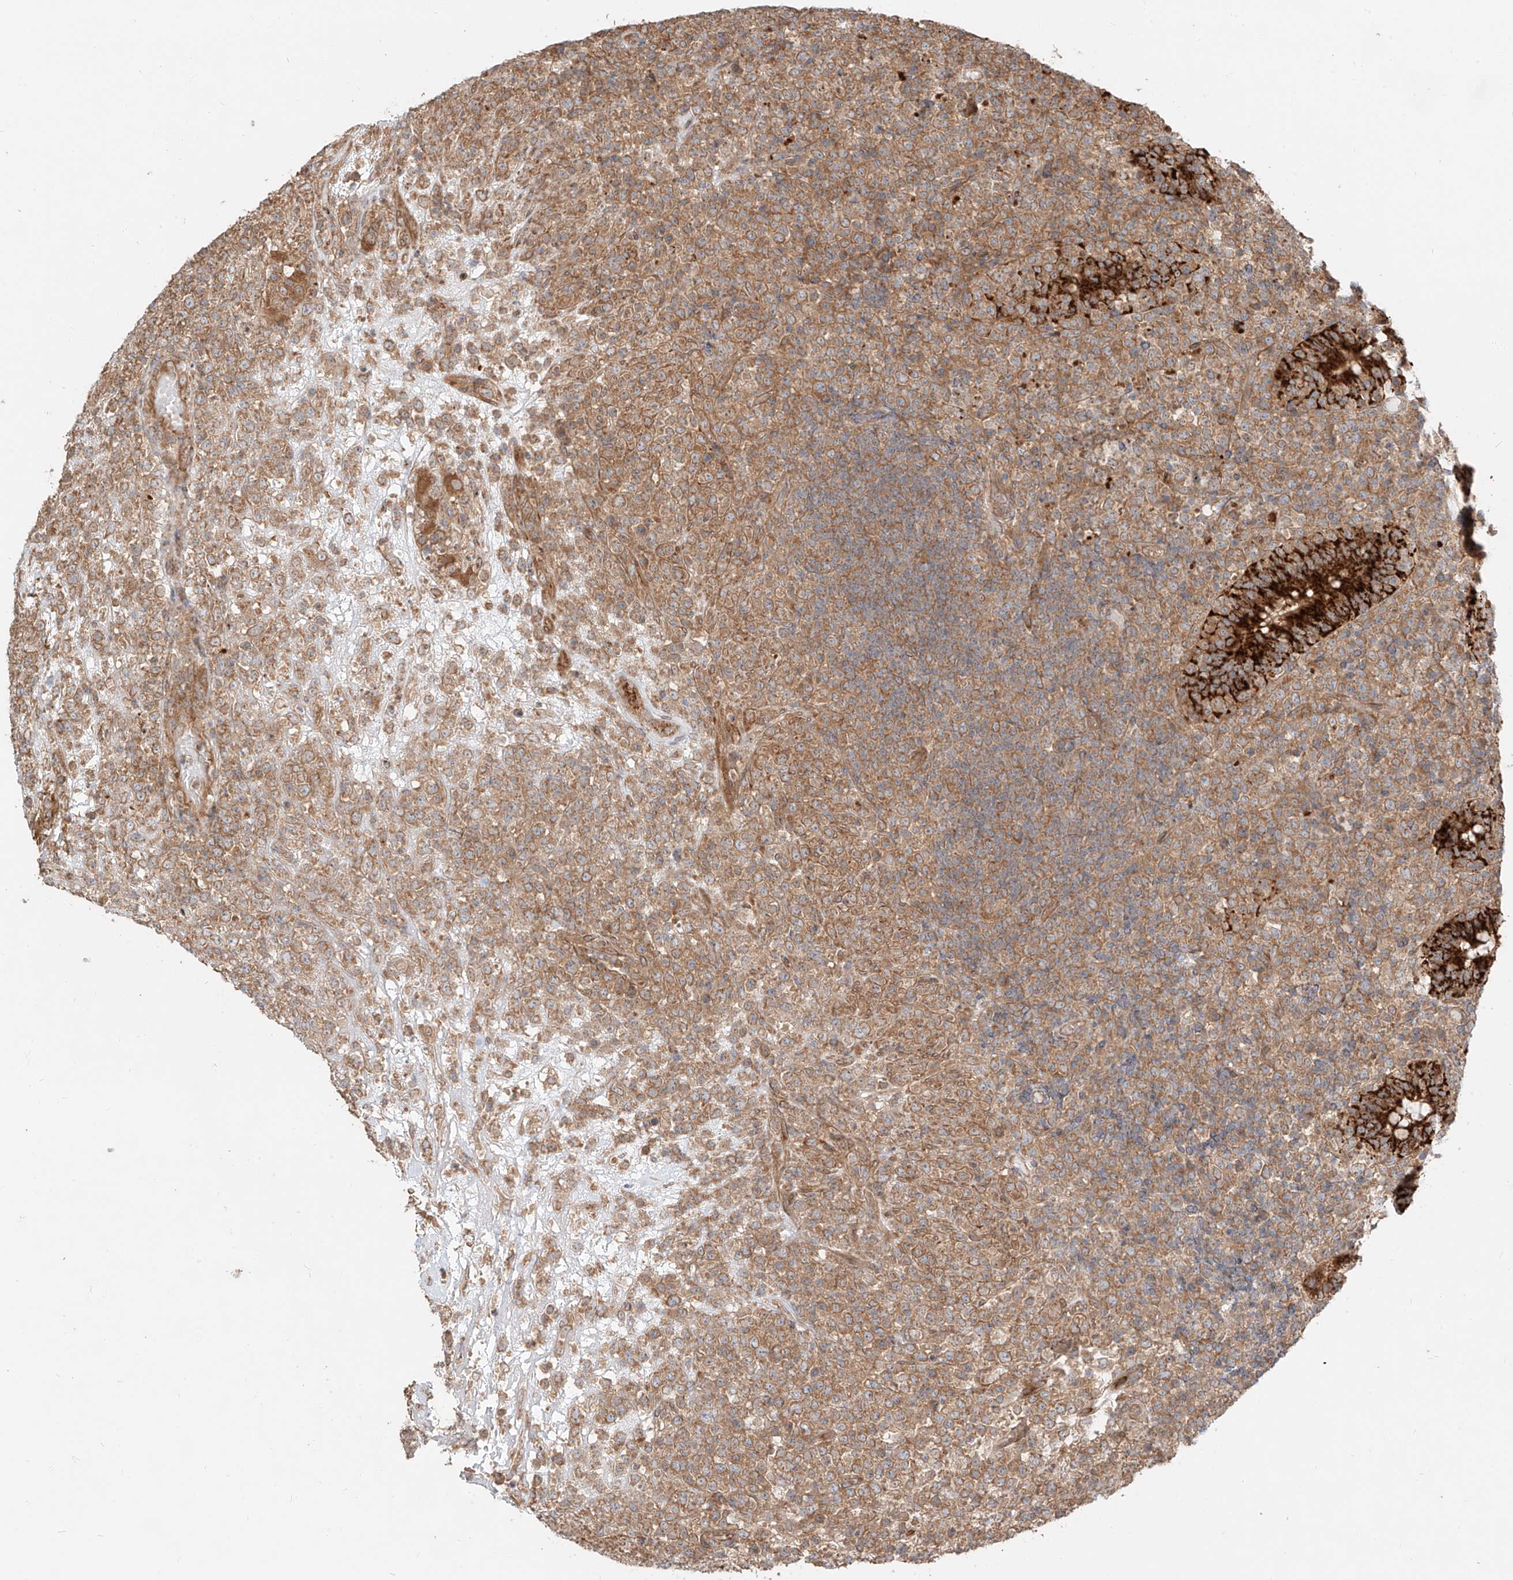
{"staining": {"intensity": "moderate", "quantity": ">75%", "location": "cytoplasmic/membranous"}, "tissue": "lymphoma", "cell_type": "Tumor cells", "image_type": "cancer", "snomed": [{"axis": "morphology", "description": "Malignant lymphoma, non-Hodgkin's type, High grade"}, {"axis": "topography", "description": "Colon"}], "caption": "About >75% of tumor cells in lymphoma display moderate cytoplasmic/membranous protein staining as visualized by brown immunohistochemical staining.", "gene": "CEP162", "patient": {"sex": "female", "age": 53}}